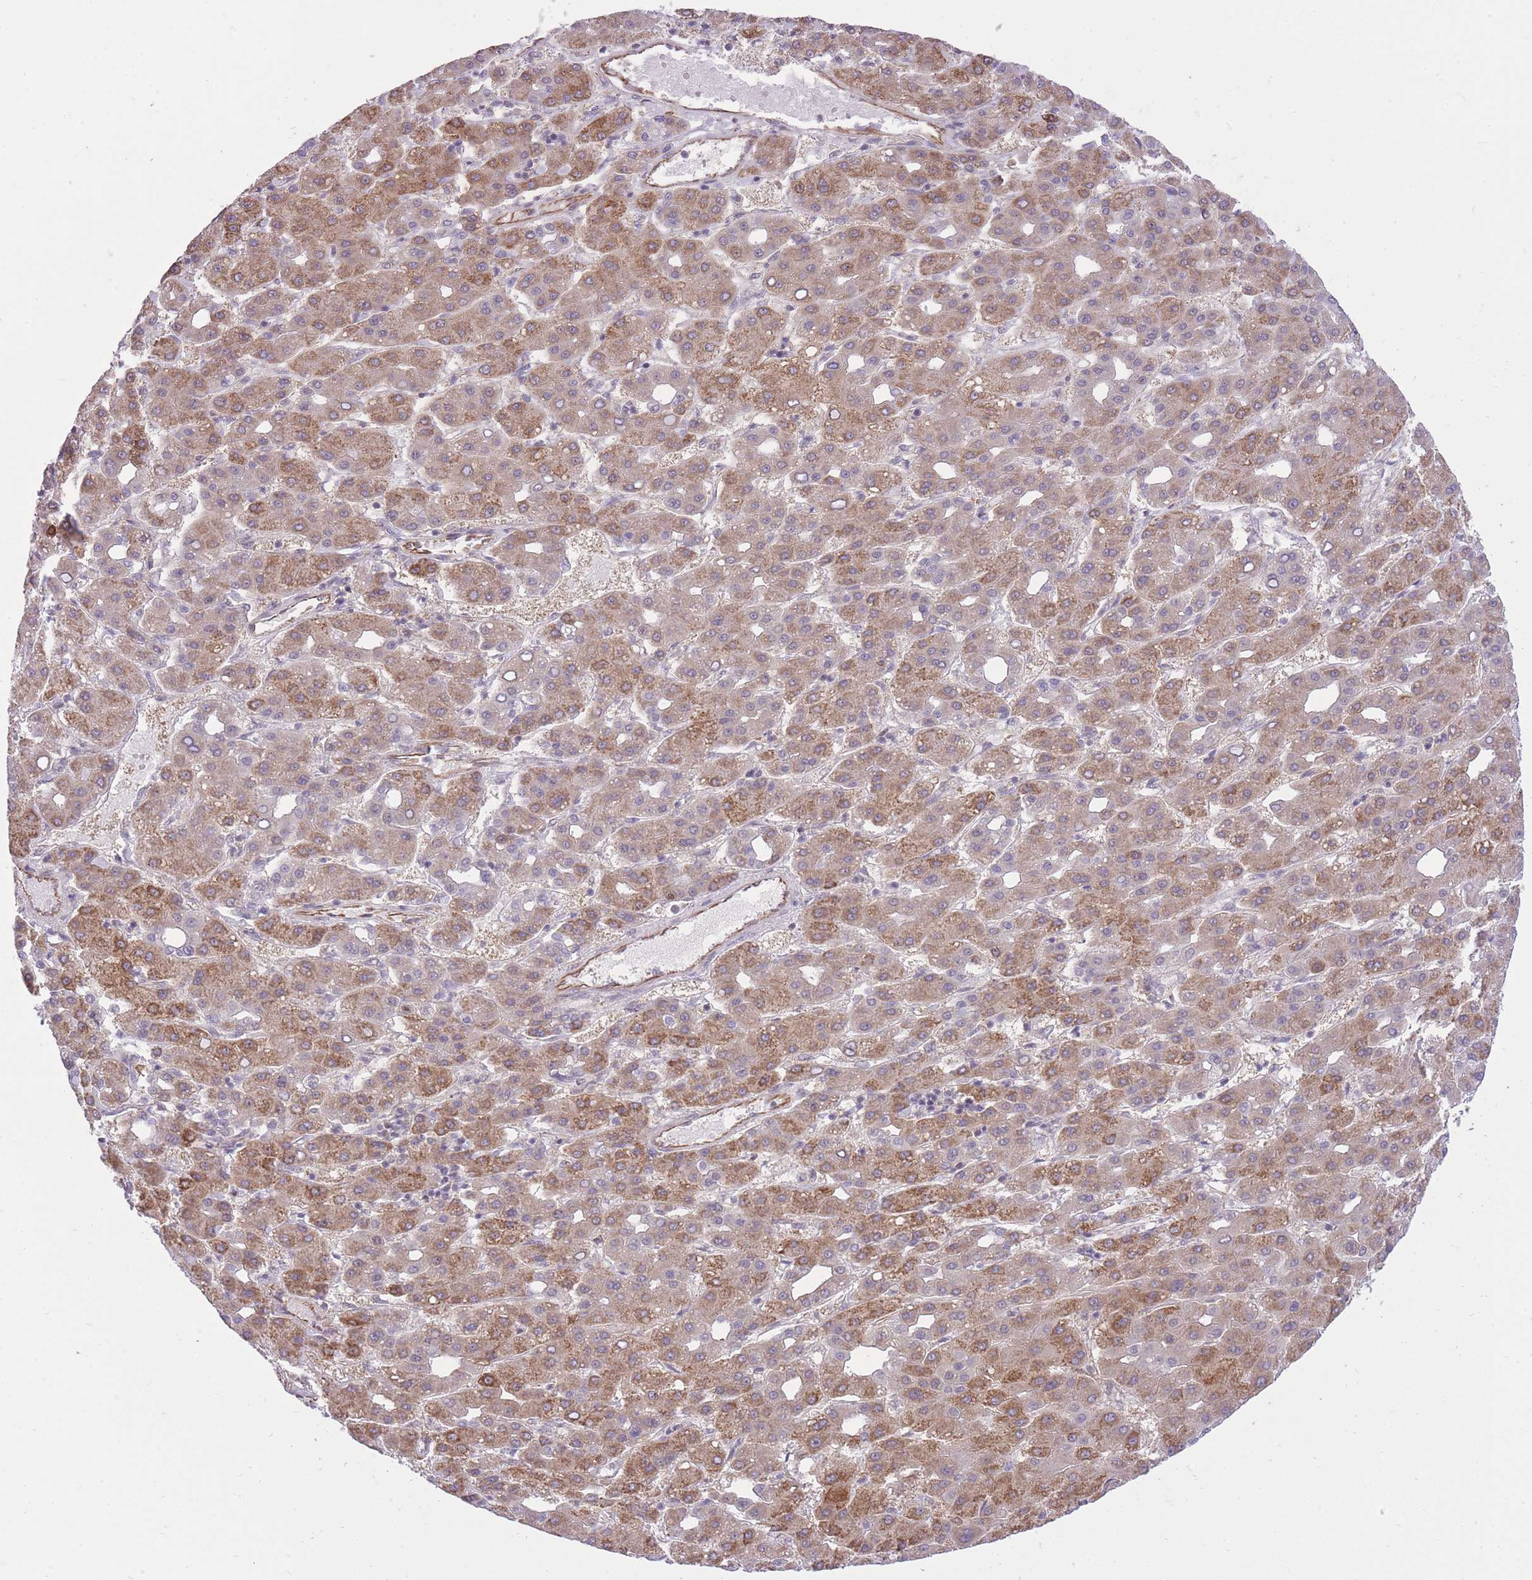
{"staining": {"intensity": "moderate", "quantity": "25%-75%", "location": "cytoplasmic/membranous"}, "tissue": "liver cancer", "cell_type": "Tumor cells", "image_type": "cancer", "snomed": [{"axis": "morphology", "description": "Carcinoma, Hepatocellular, NOS"}, {"axis": "topography", "description": "Liver"}], "caption": "This is an image of IHC staining of liver cancer, which shows moderate staining in the cytoplasmic/membranous of tumor cells.", "gene": "ELL", "patient": {"sex": "male", "age": 65}}